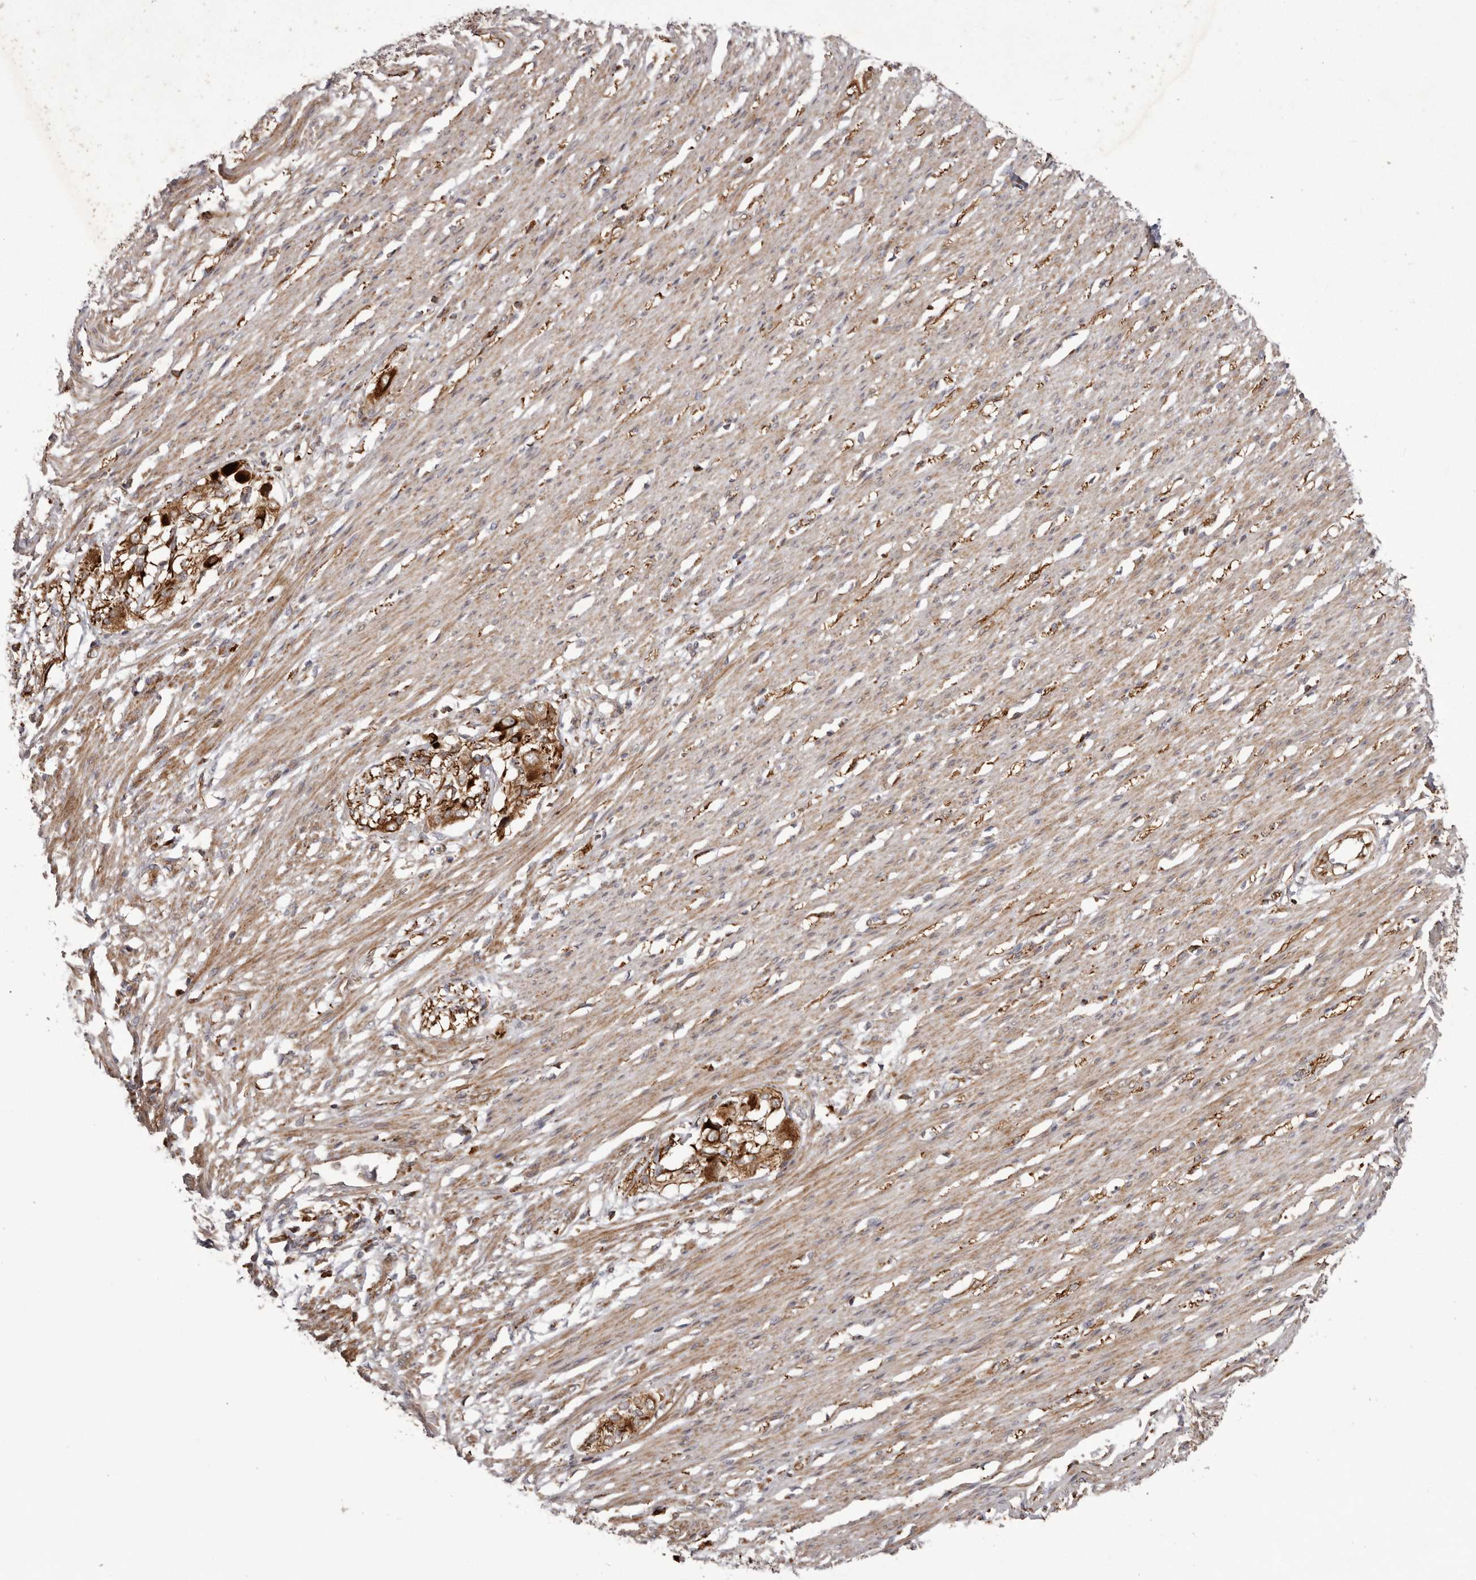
{"staining": {"intensity": "weak", "quantity": ">75%", "location": "cytoplasmic/membranous"}, "tissue": "smooth muscle", "cell_type": "Smooth muscle cells", "image_type": "normal", "snomed": [{"axis": "morphology", "description": "Normal tissue, NOS"}, {"axis": "morphology", "description": "Adenocarcinoma, NOS"}, {"axis": "topography", "description": "Colon"}, {"axis": "topography", "description": "Peripheral nerve tissue"}], "caption": "Smooth muscle stained for a protein (brown) demonstrates weak cytoplasmic/membranous positive expression in approximately >75% of smooth muscle cells.", "gene": "NUP43", "patient": {"sex": "male", "age": 14}}